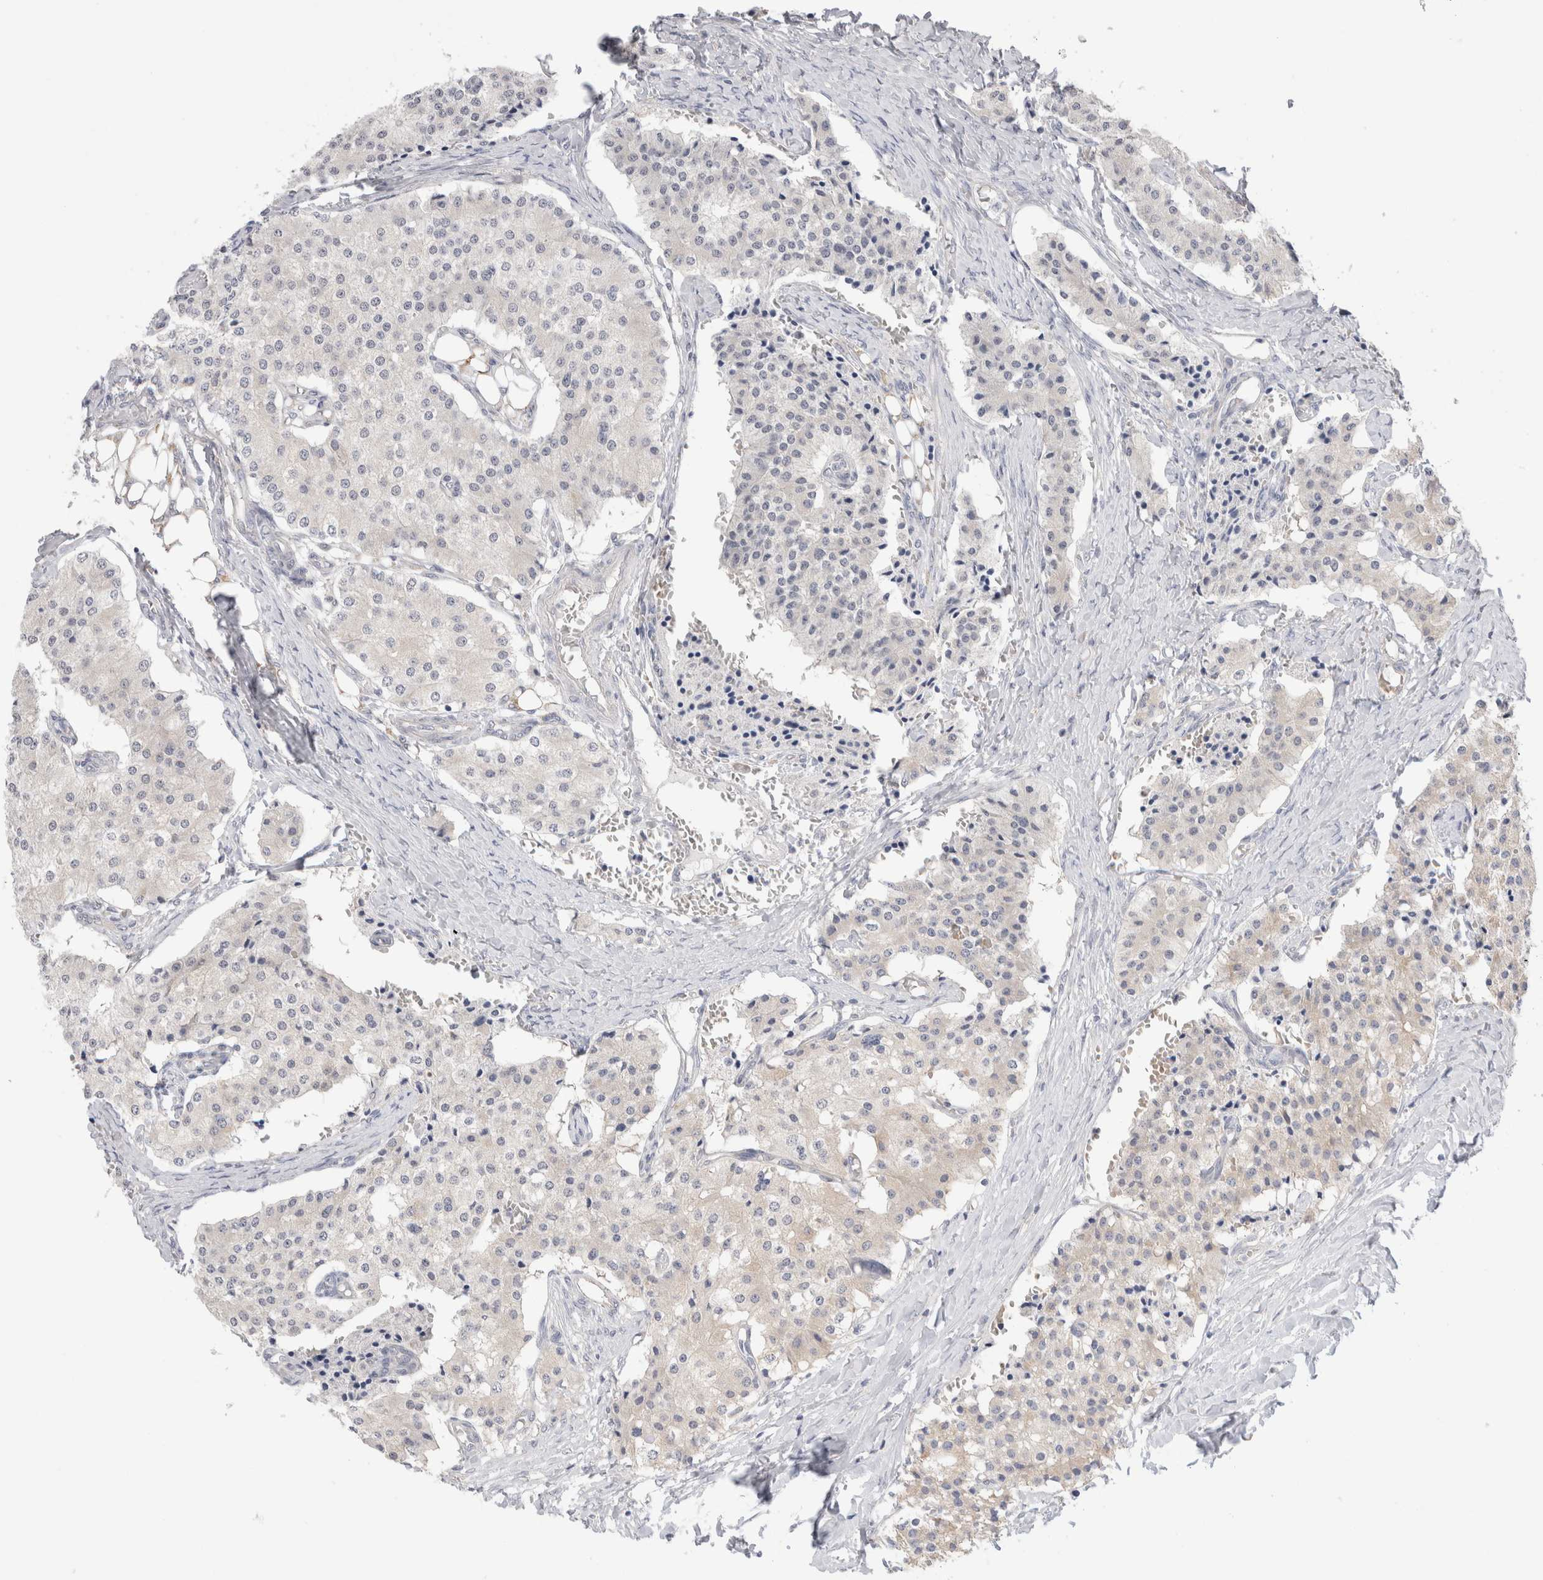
{"staining": {"intensity": "negative", "quantity": "none", "location": "none"}, "tissue": "carcinoid", "cell_type": "Tumor cells", "image_type": "cancer", "snomed": [{"axis": "morphology", "description": "Carcinoid, malignant, NOS"}, {"axis": "topography", "description": "Colon"}], "caption": "Tumor cells are negative for protein expression in human carcinoid.", "gene": "NDOR1", "patient": {"sex": "female", "age": 52}}